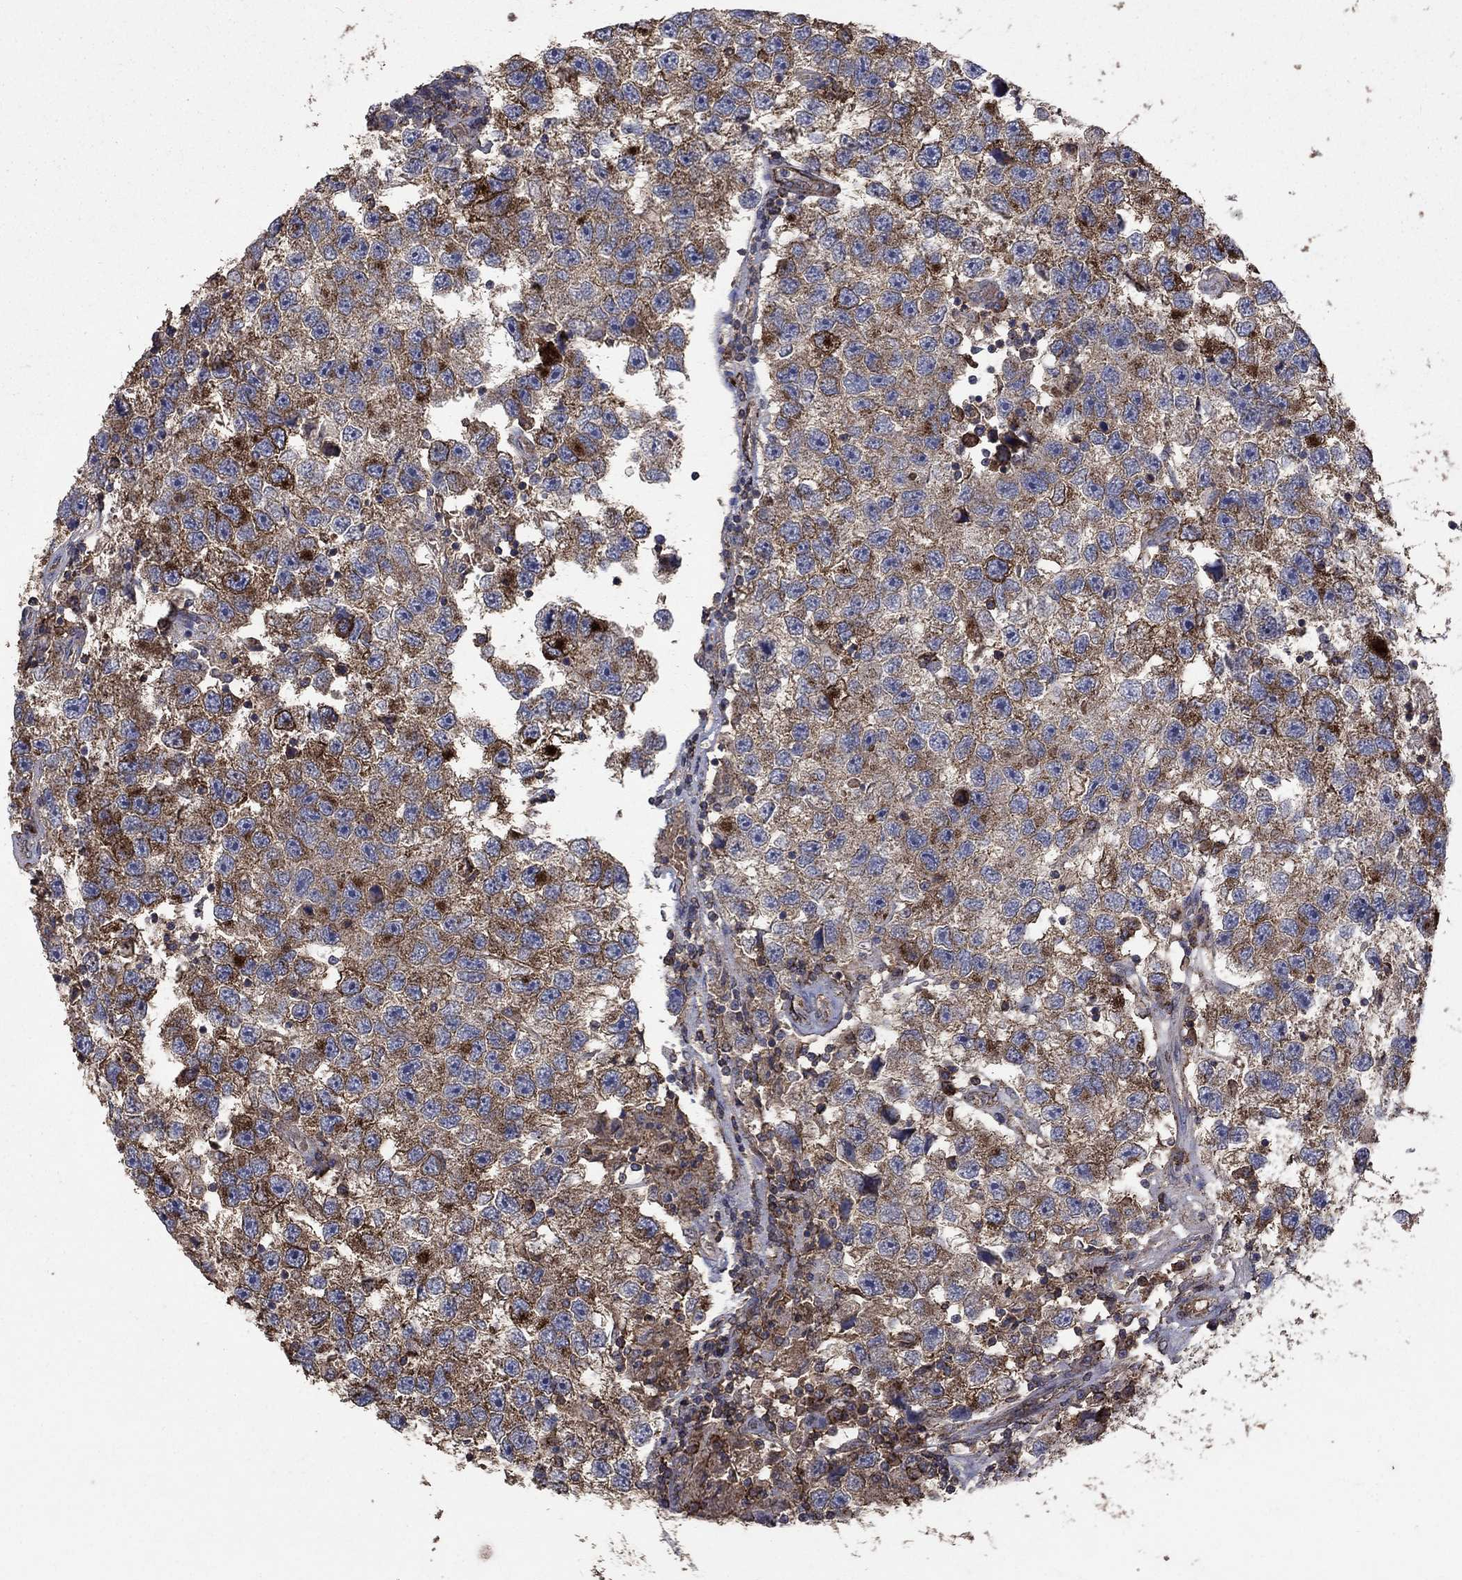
{"staining": {"intensity": "strong", "quantity": "<25%", "location": "cytoplasmic/membranous"}, "tissue": "testis cancer", "cell_type": "Tumor cells", "image_type": "cancer", "snomed": [{"axis": "morphology", "description": "Seminoma, NOS"}, {"axis": "topography", "description": "Testis"}], "caption": "Seminoma (testis) stained with immunohistochemistry exhibits strong cytoplasmic/membranous positivity in about <25% of tumor cells. Using DAB (3,3'-diaminobenzidine) (brown) and hematoxylin (blue) stains, captured at high magnification using brightfield microscopy.", "gene": "CD24", "patient": {"sex": "male", "age": 26}}